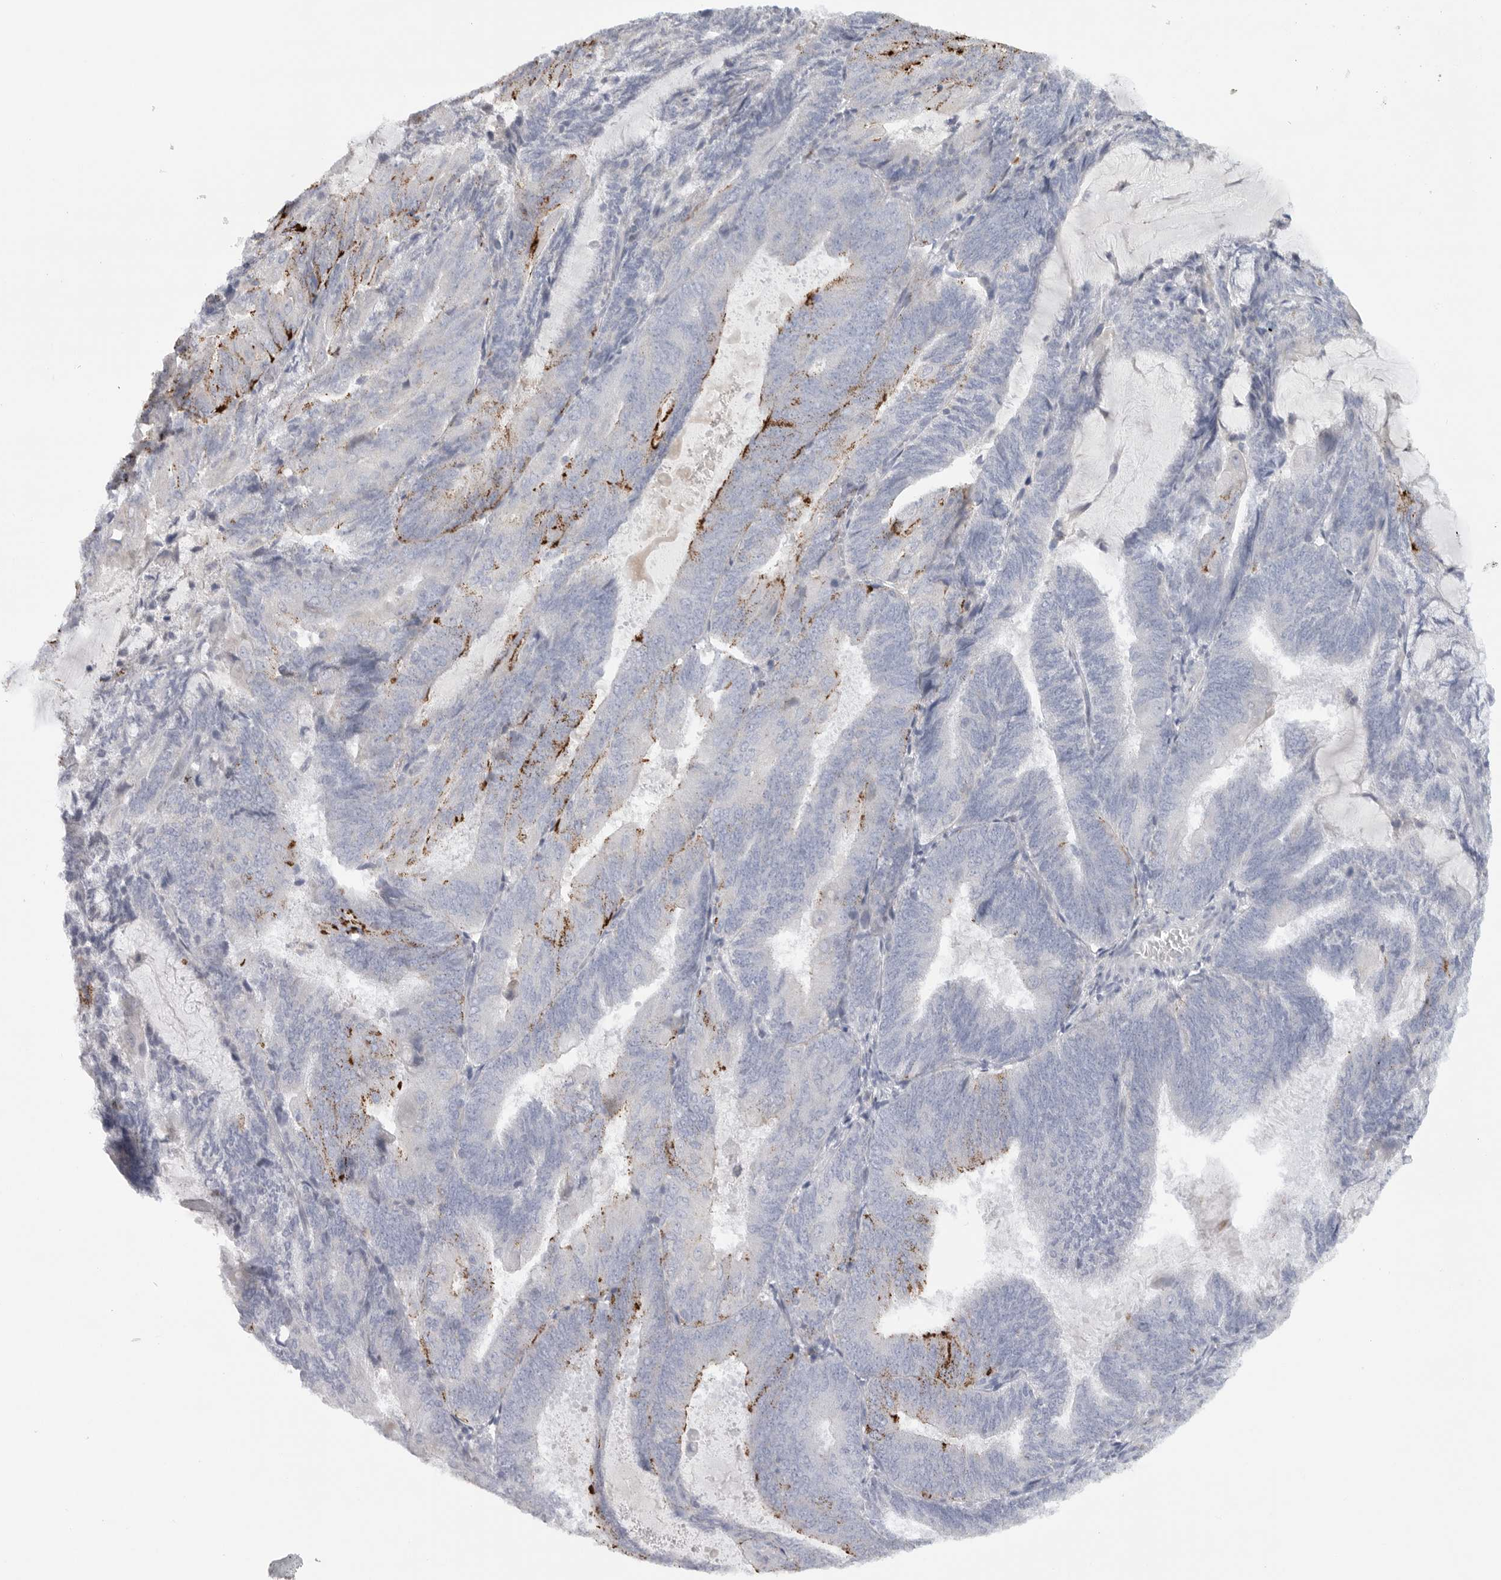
{"staining": {"intensity": "moderate", "quantity": "<25%", "location": "cytoplasmic/membranous"}, "tissue": "endometrial cancer", "cell_type": "Tumor cells", "image_type": "cancer", "snomed": [{"axis": "morphology", "description": "Adenocarcinoma, NOS"}, {"axis": "topography", "description": "Endometrium"}], "caption": "Tumor cells reveal moderate cytoplasmic/membranous staining in approximately <25% of cells in endometrial adenocarcinoma.", "gene": "TMEM69", "patient": {"sex": "female", "age": 81}}